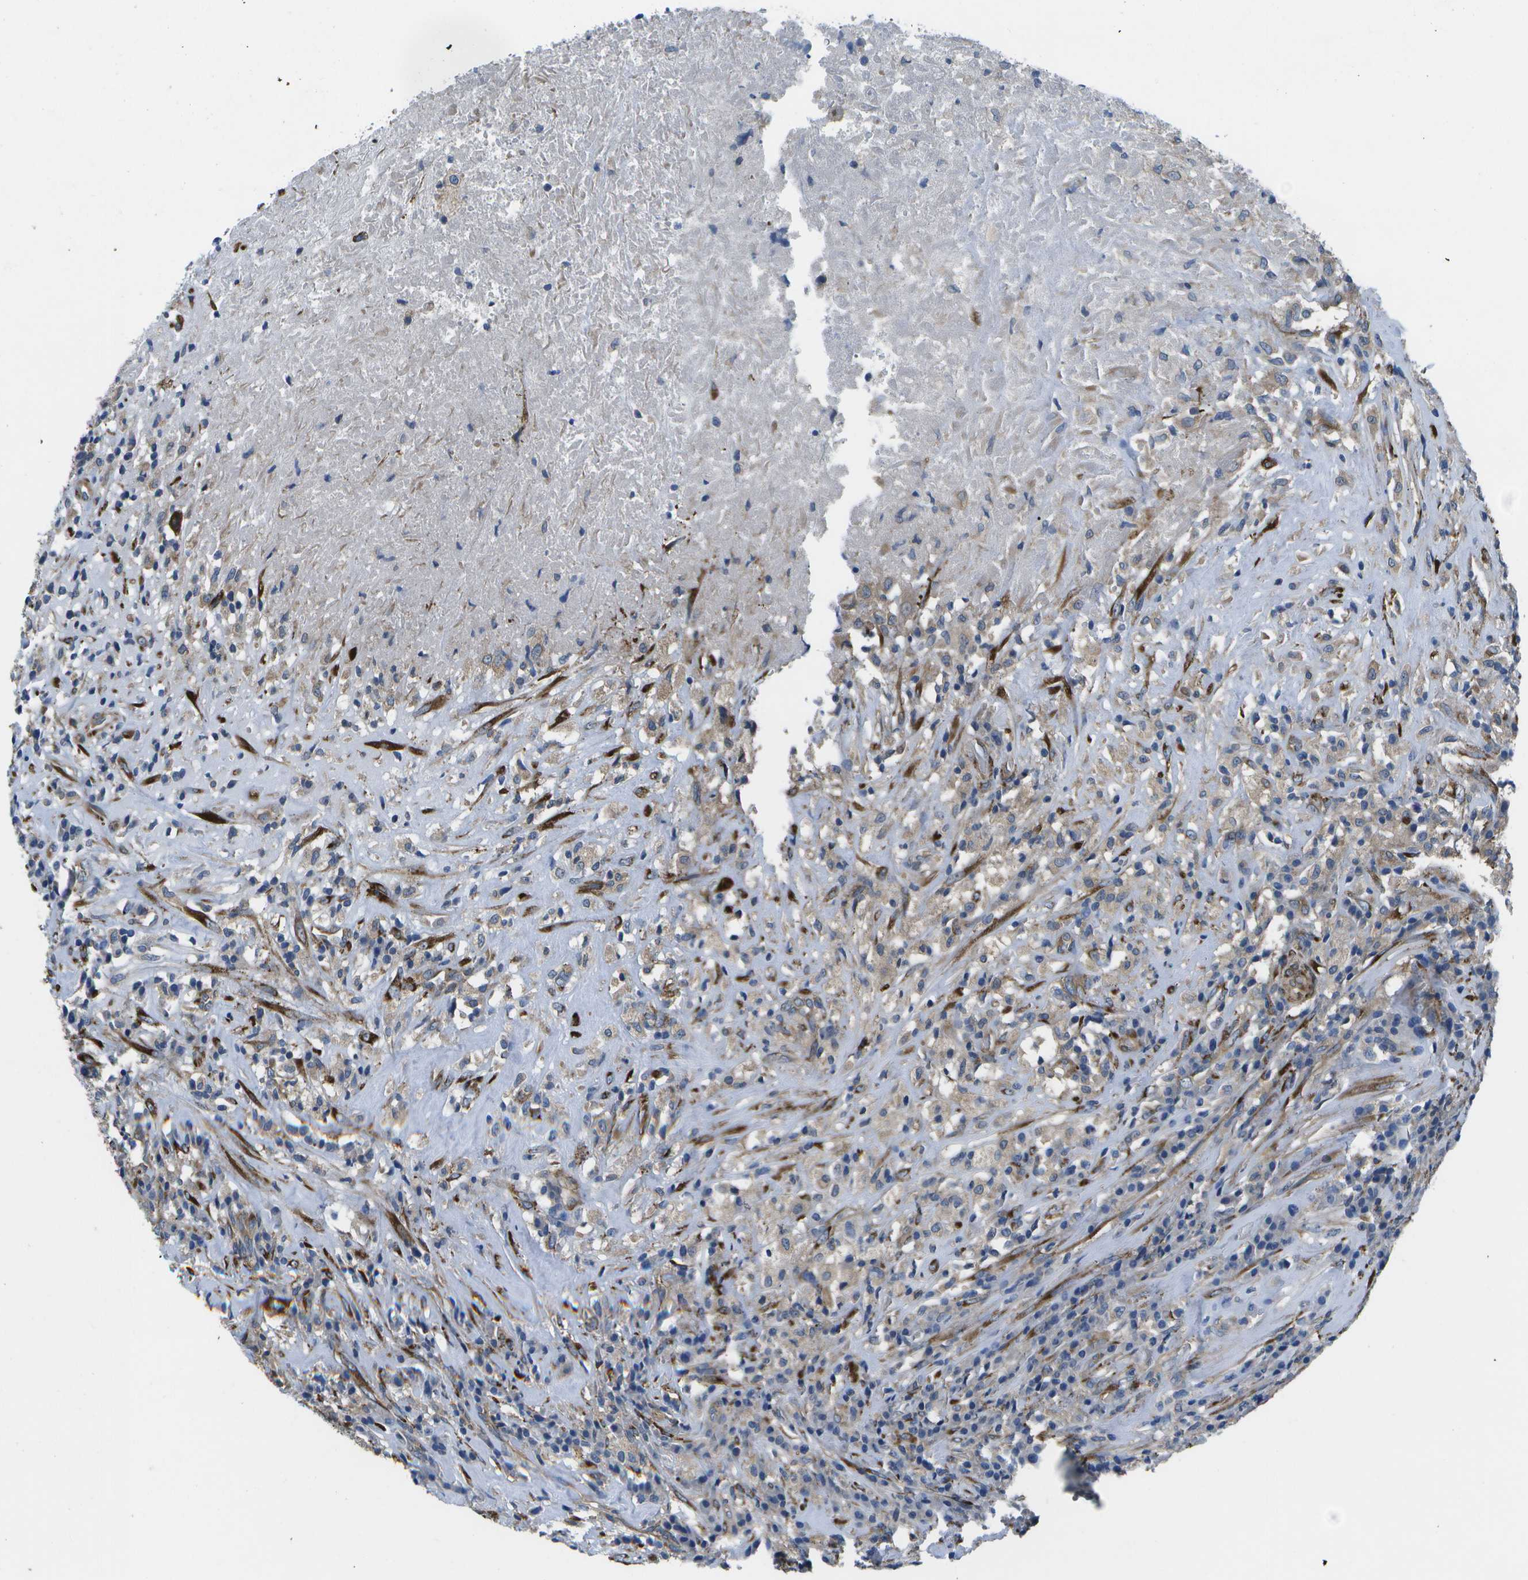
{"staining": {"intensity": "moderate", "quantity": ">75%", "location": "cytoplasmic/membranous"}, "tissue": "testis cancer", "cell_type": "Tumor cells", "image_type": "cancer", "snomed": [{"axis": "morphology", "description": "Necrosis, NOS"}, {"axis": "morphology", "description": "Carcinoma, Embryonal, NOS"}, {"axis": "topography", "description": "Testis"}], "caption": "Immunohistochemistry (IHC) micrograph of testis cancer (embryonal carcinoma) stained for a protein (brown), which reveals medium levels of moderate cytoplasmic/membranous positivity in approximately >75% of tumor cells.", "gene": "P3H1", "patient": {"sex": "male", "age": 19}}